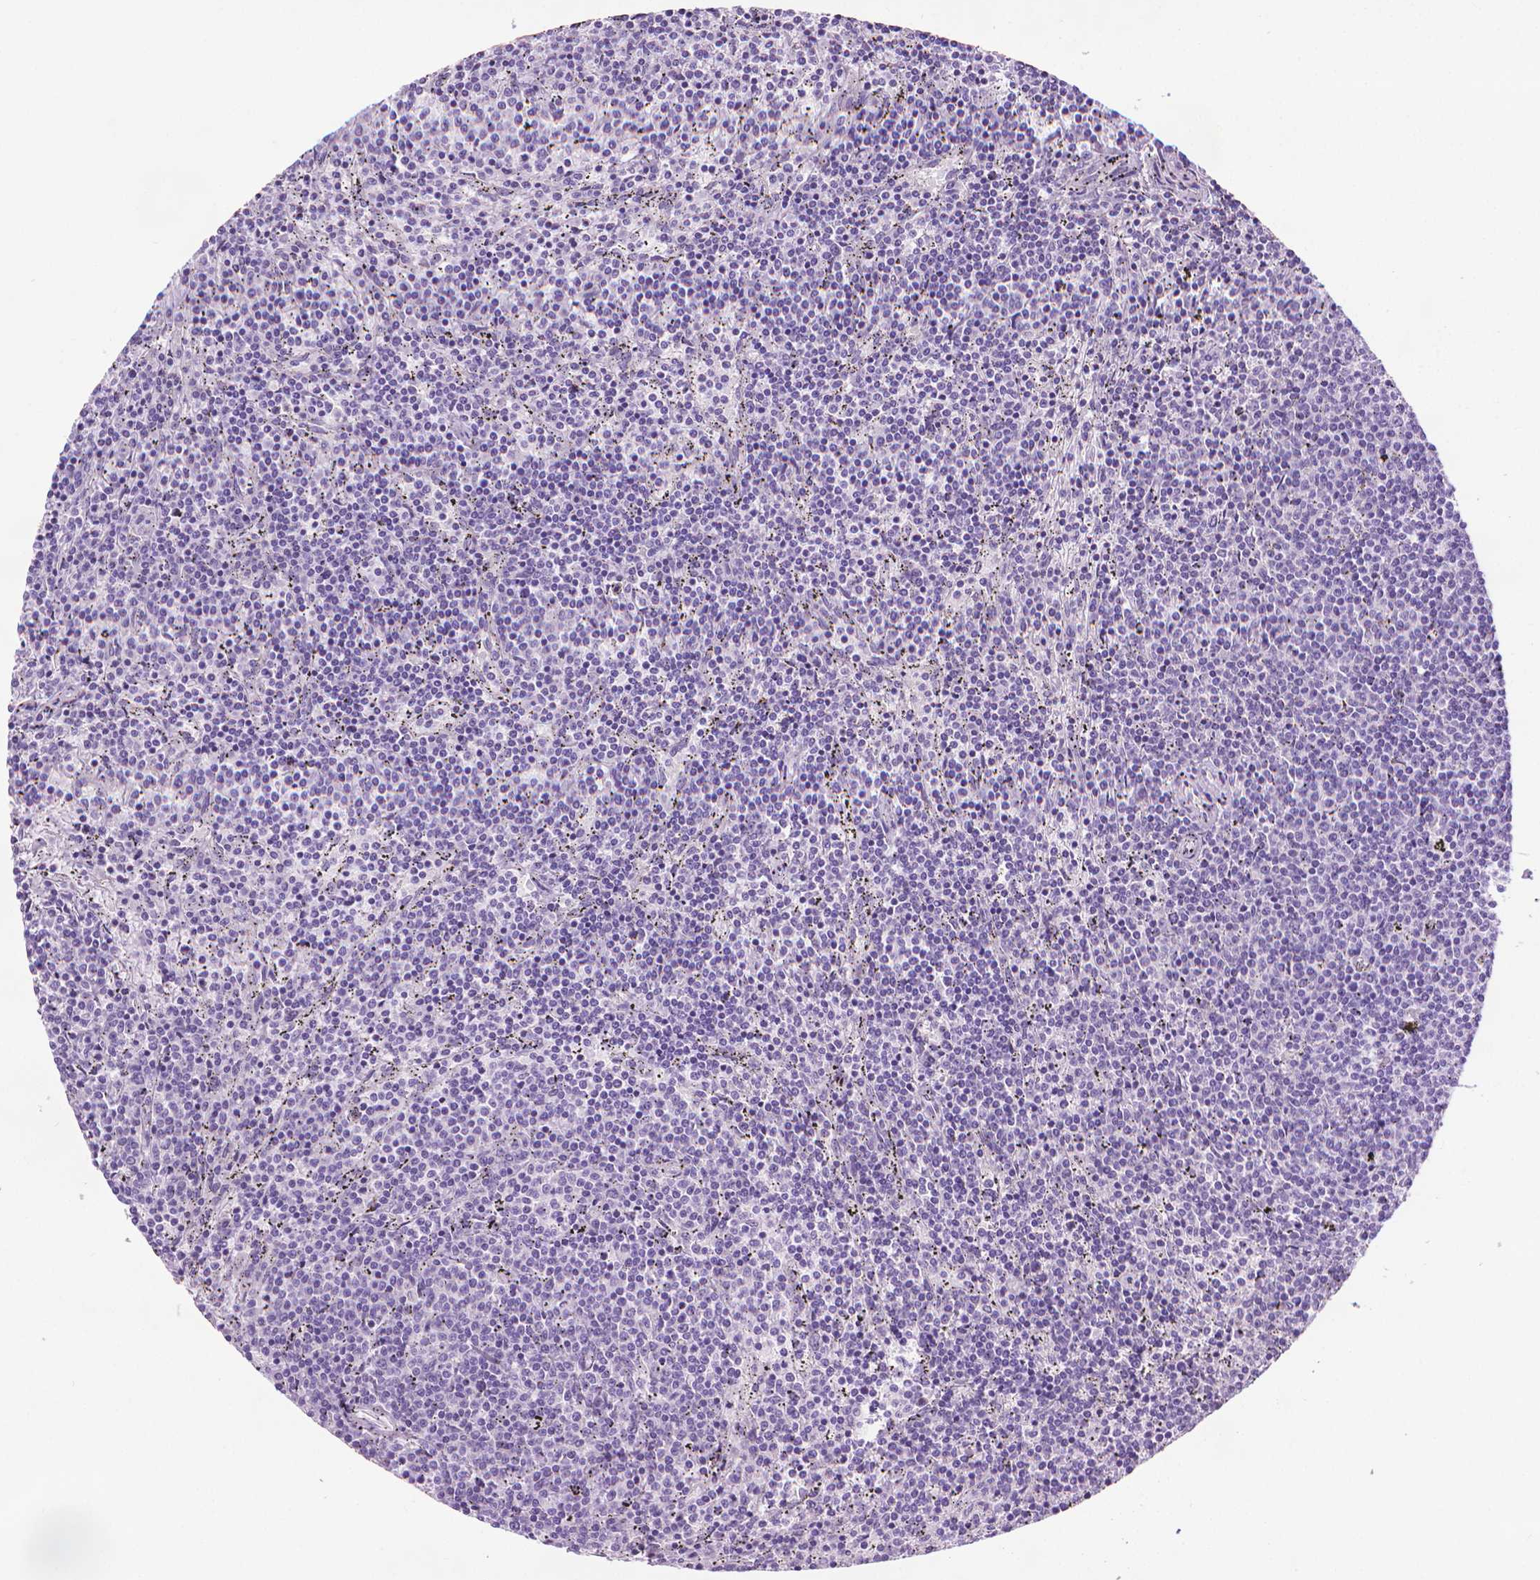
{"staining": {"intensity": "negative", "quantity": "none", "location": "none"}, "tissue": "lymphoma", "cell_type": "Tumor cells", "image_type": "cancer", "snomed": [{"axis": "morphology", "description": "Malignant lymphoma, non-Hodgkin's type, Low grade"}, {"axis": "topography", "description": "Spleen"}], "caption": "There is no significant positivity in tumor cells of low-grade malignant lymphoma, non-Hodgkin's type.", "gene": "DNAI7", "patient": {"sex": "female", "age": 50}}